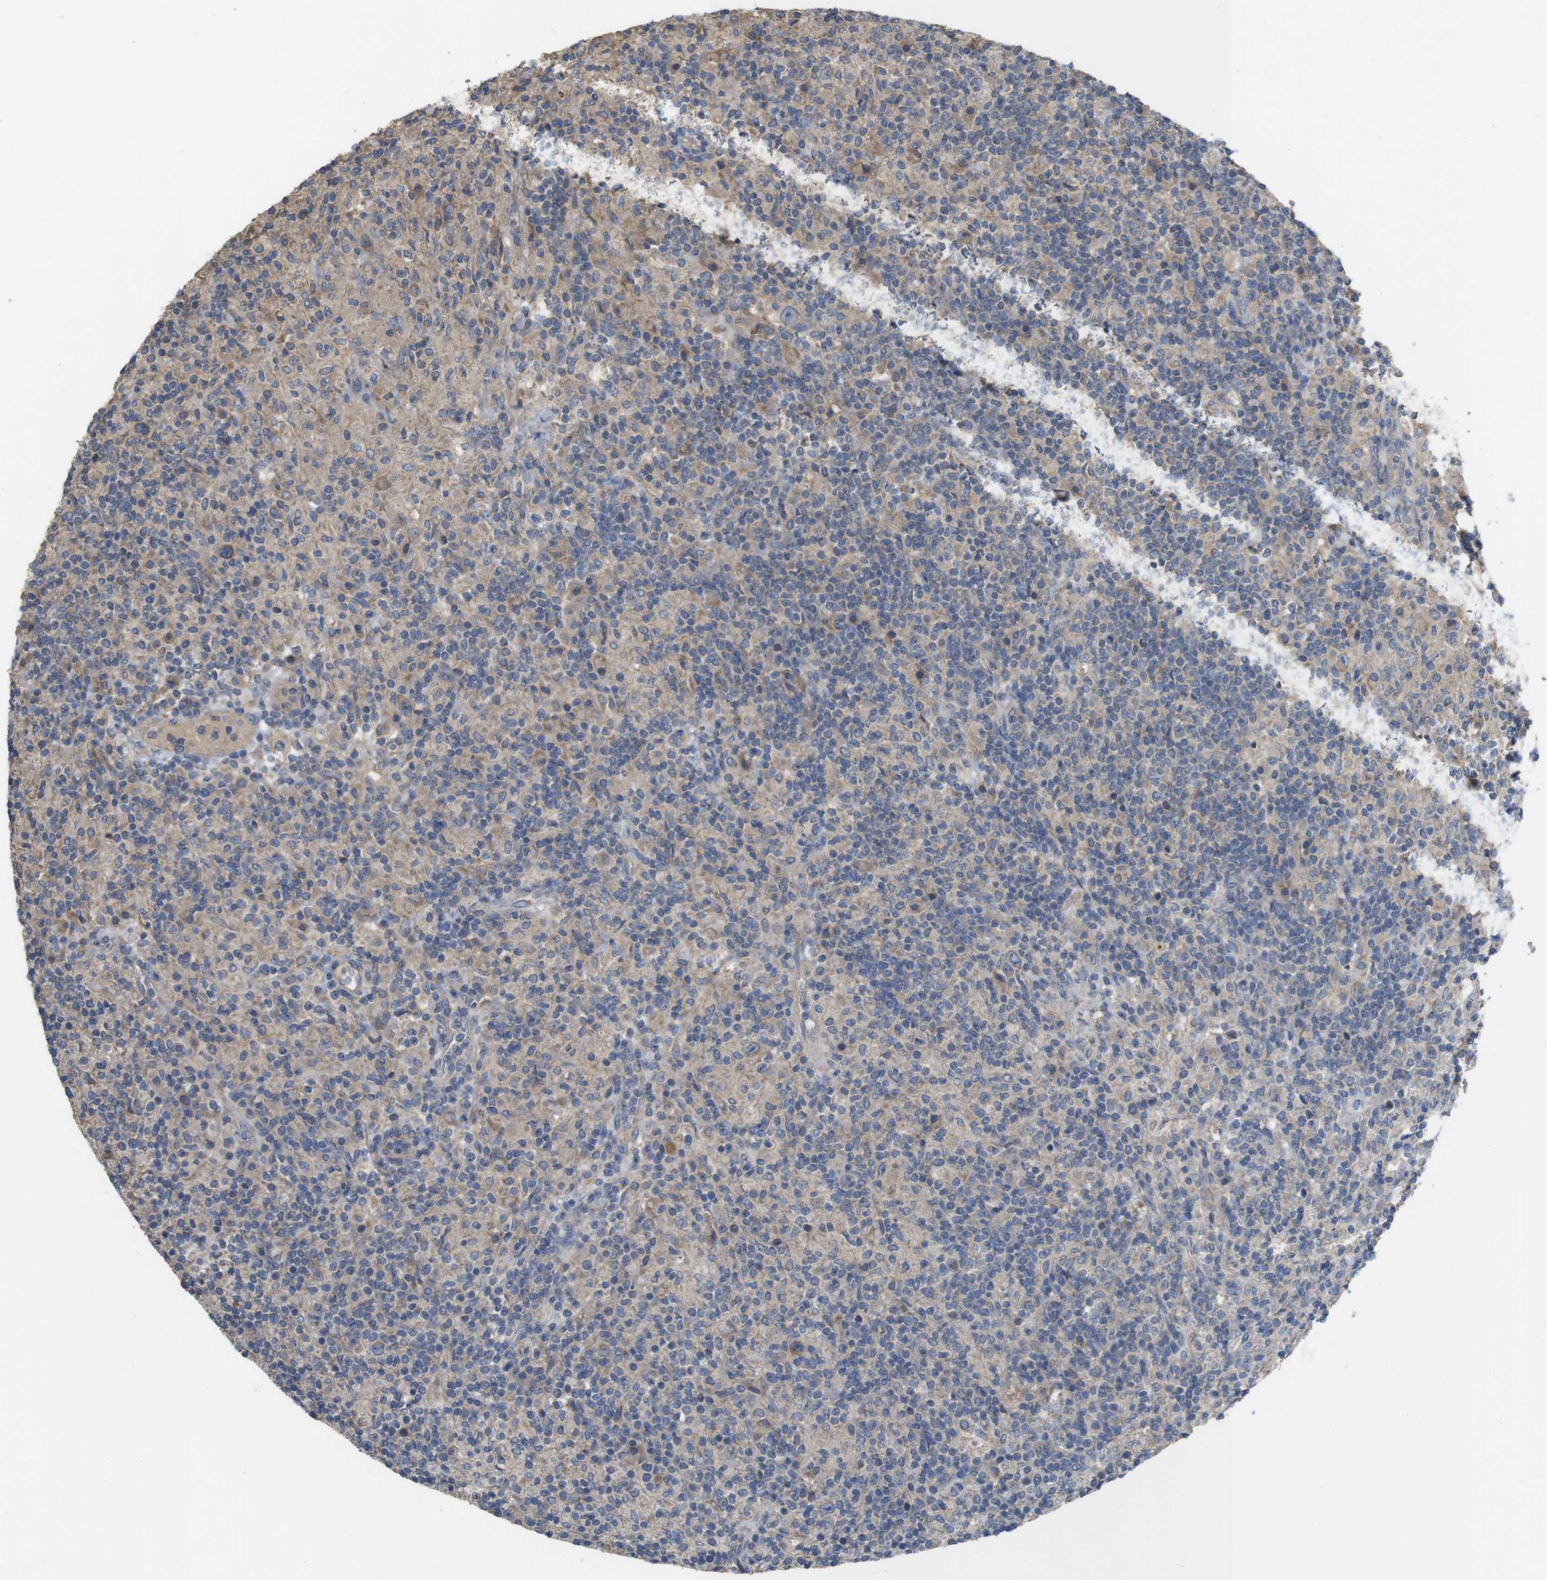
{"staining": {"intensity": "weak", "quantity": ">75%", "location": "cytoplasmic/membranous"}, "tissue": "lymphoma", "cell_type": "Tumor cells", "image_type": "cancer", "snomed": [{"axis": "morphology", "description": "Hodgkin's disease, NOS"}, {"axis": "topography", "description": "Lymph node"}], "caption": "About >75% of tumor cells in human Hodgkin's disease demonstrate weak cytoplasmic/membranous protein expression as visualized by brown immunohistochemical staining.", "gene": "KCNS3", "patient": {"sex": "male", "age": 70}}